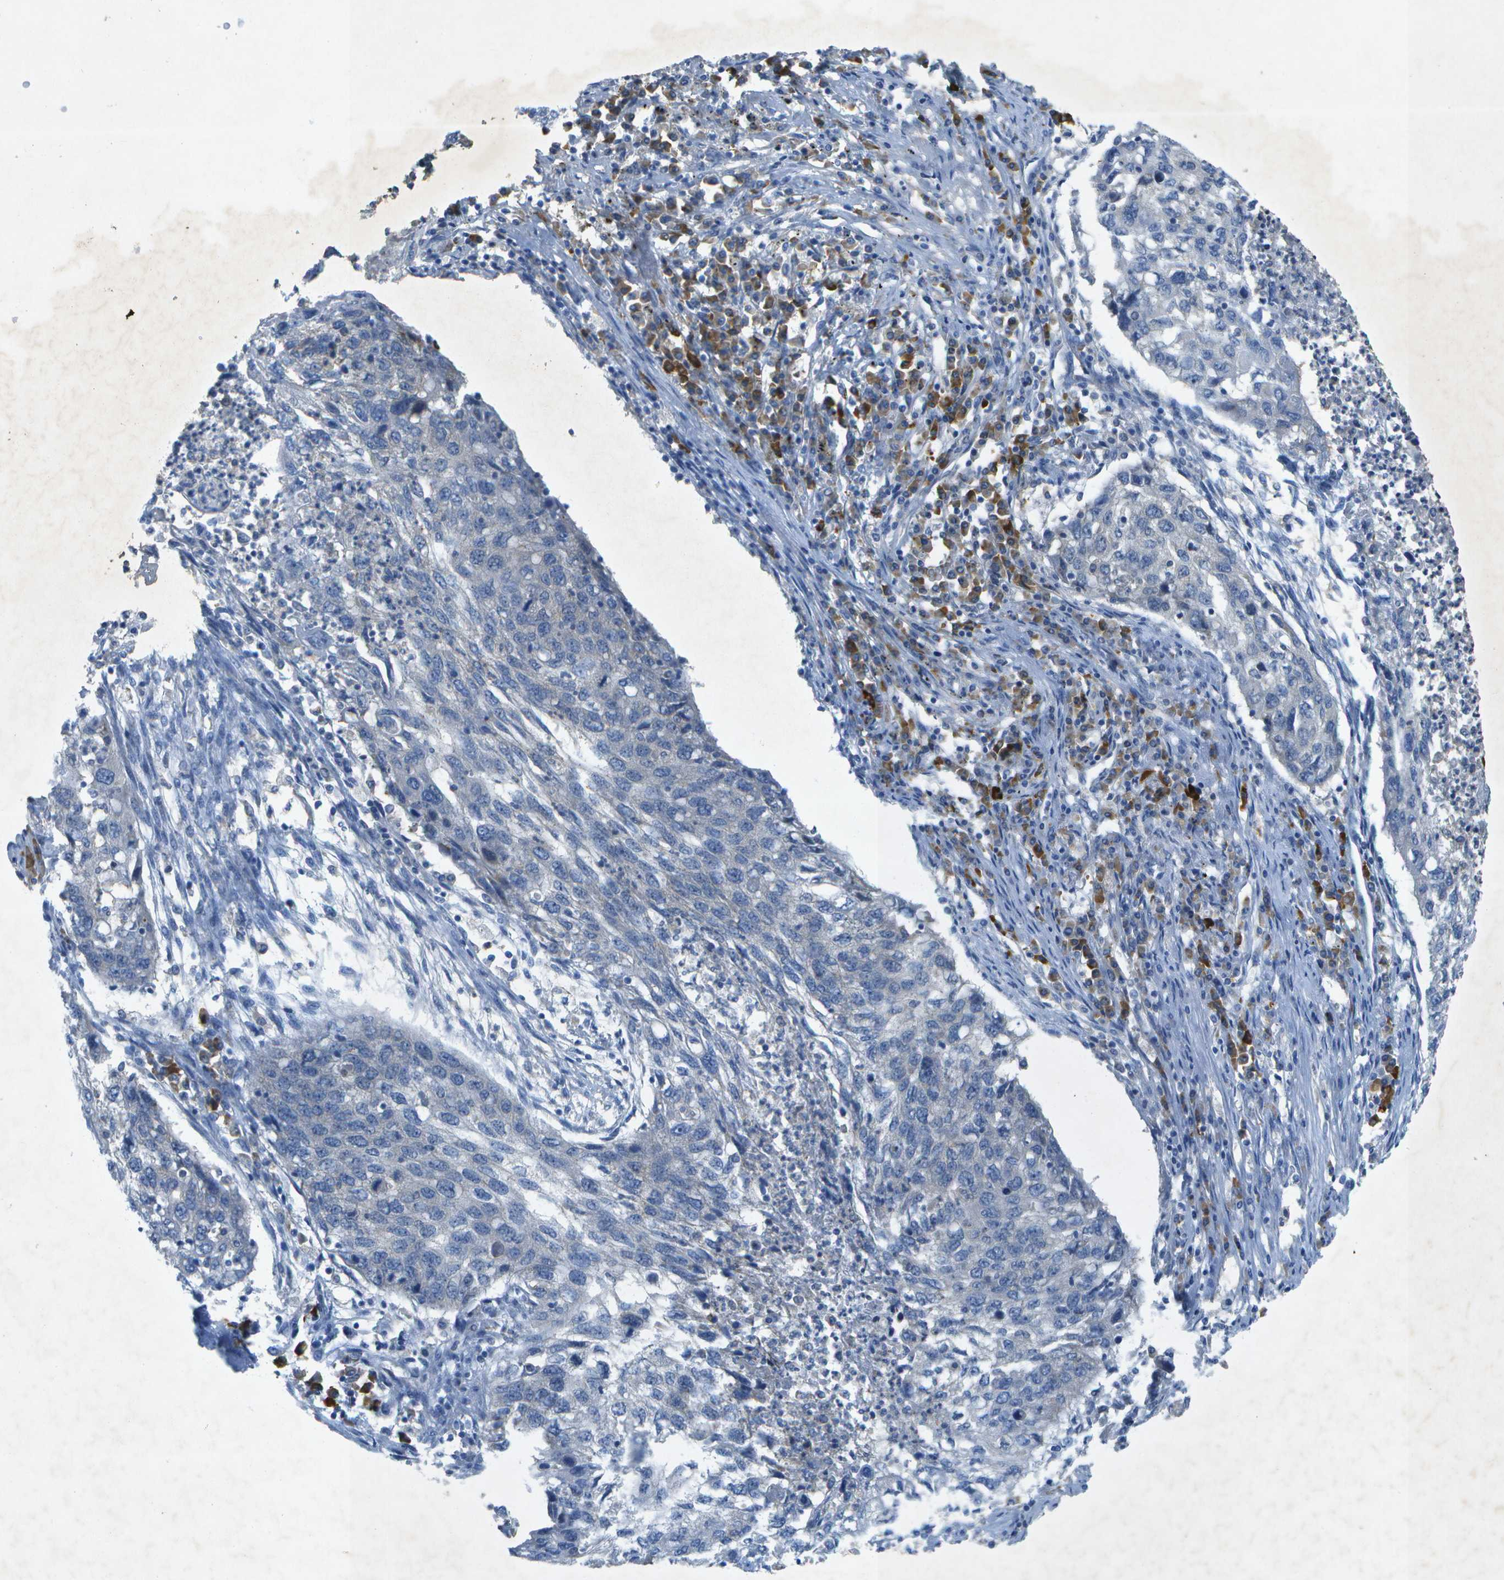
{"staining": {"intensity": "negative", "quantity": "none", "location": "none"}, "tissue": "lung cancer", "cell_type": "Tumor cells", "image_type": "cancer", "snomed": [{"axis": "morphology", "description": "Squamous cell carcinoma, NOS"}, {"axis": "topography", "description": "Lung"}], "caption": "Immunohistochemistry (IHC) image of human squamous cell carcinoma (lung) stained for a protein (brown), which reveals no positivity in tumor cells.", "gene": "WNK2", "patient": {"sex": "female", "age": 63}}